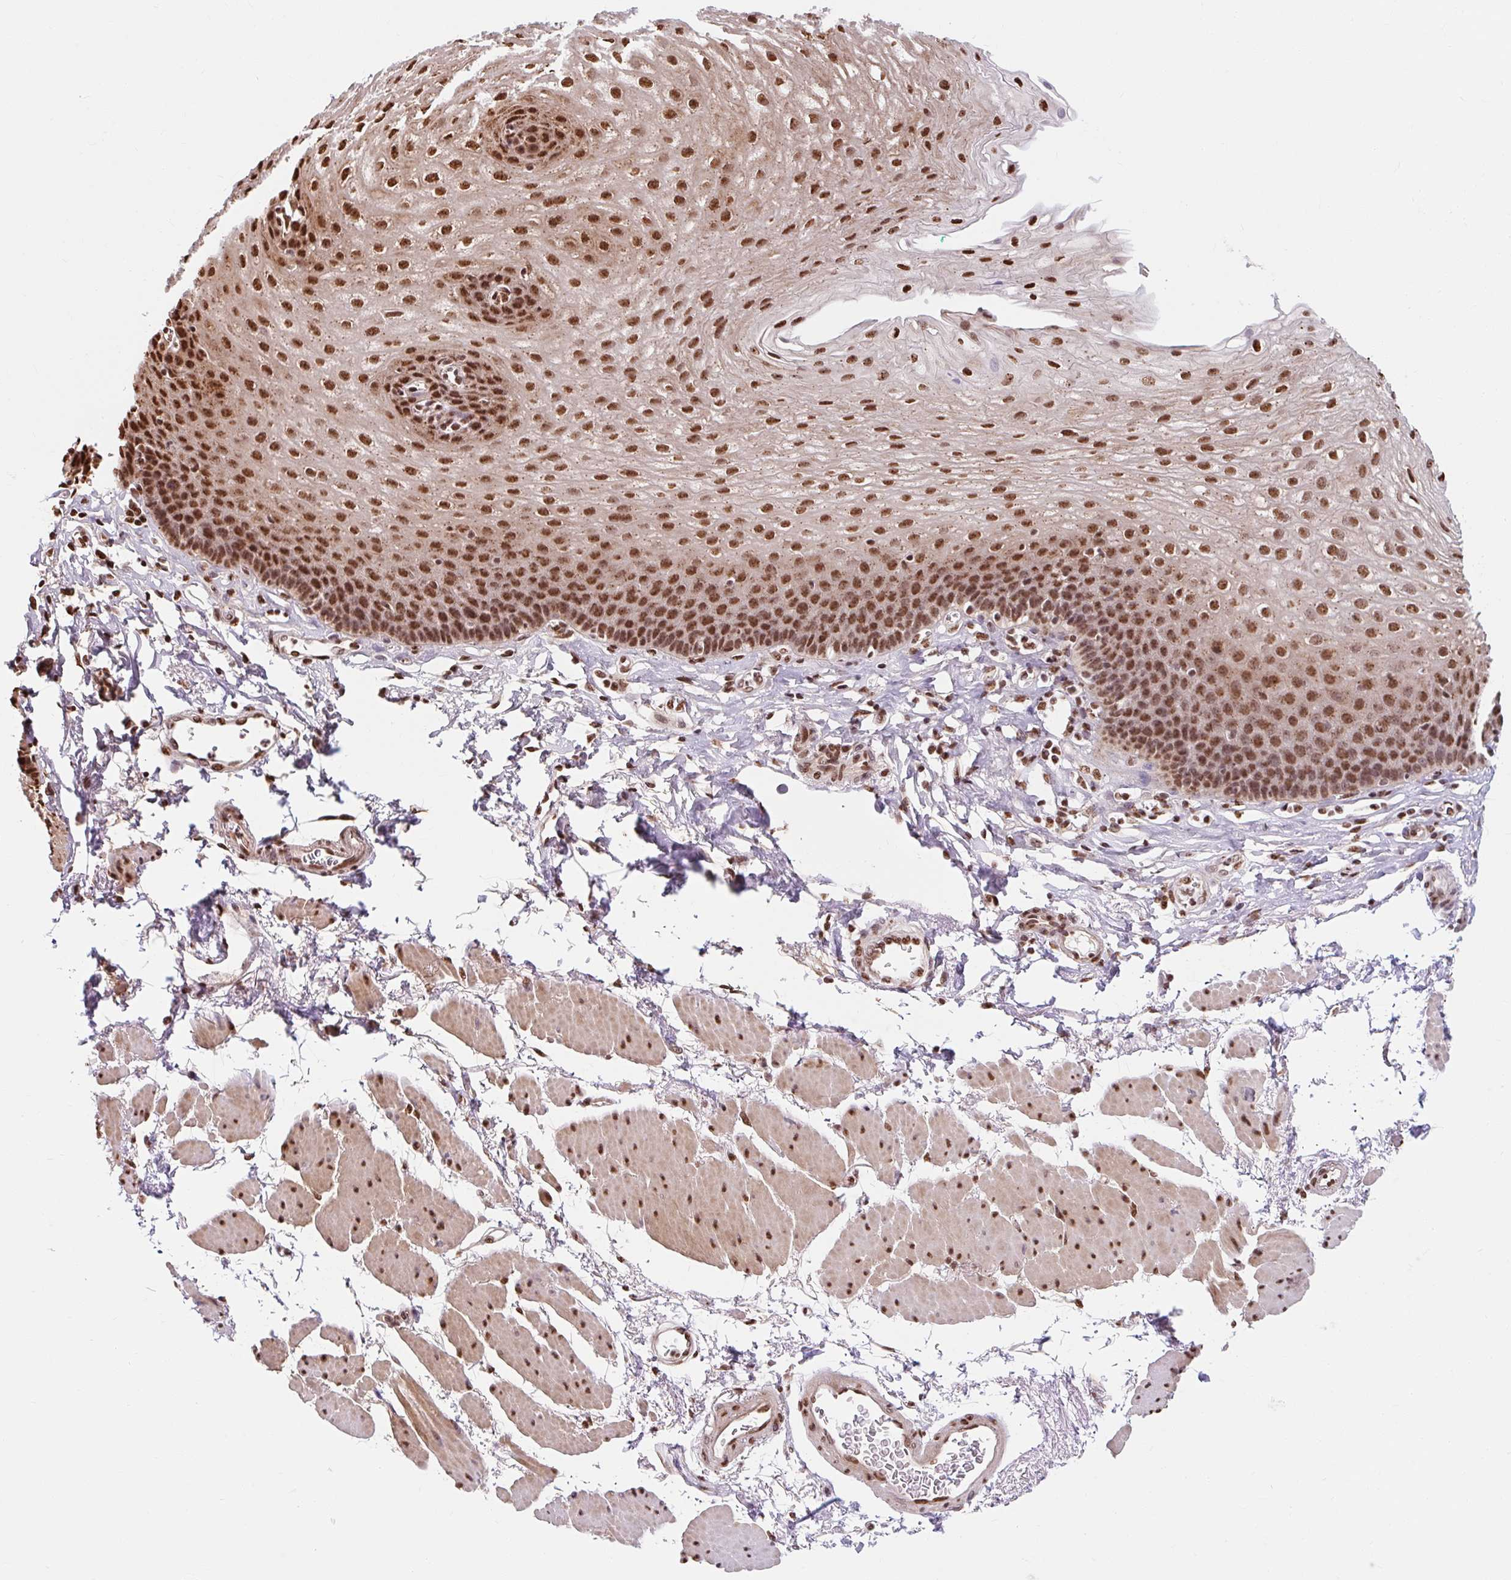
{"staining": {"intensity": "strong", "quantity": ">75%", "location": "nuclear"}, "tissue": "esophagus", "cell_type": "Squamous epithelial cells", "image_type": "normal", "snomed": [{"axis": "morphology", "description": "Normal tissue, NOS"}, {"axis": "topography", "description": "Esophagus"}], "caption": "Immunohistochemistry staining of normal esophagus, which displays high levels of strong nuclear expression in about >75% of squamous epithelial cells indicating strong nuclear protein expression. The staining was performed using DAB (brown) for protein detection and nuclei were counterstained in hematoxylin (blue).", "gene": "BICRA", "patient": {"sex": "female", "age": 81}}